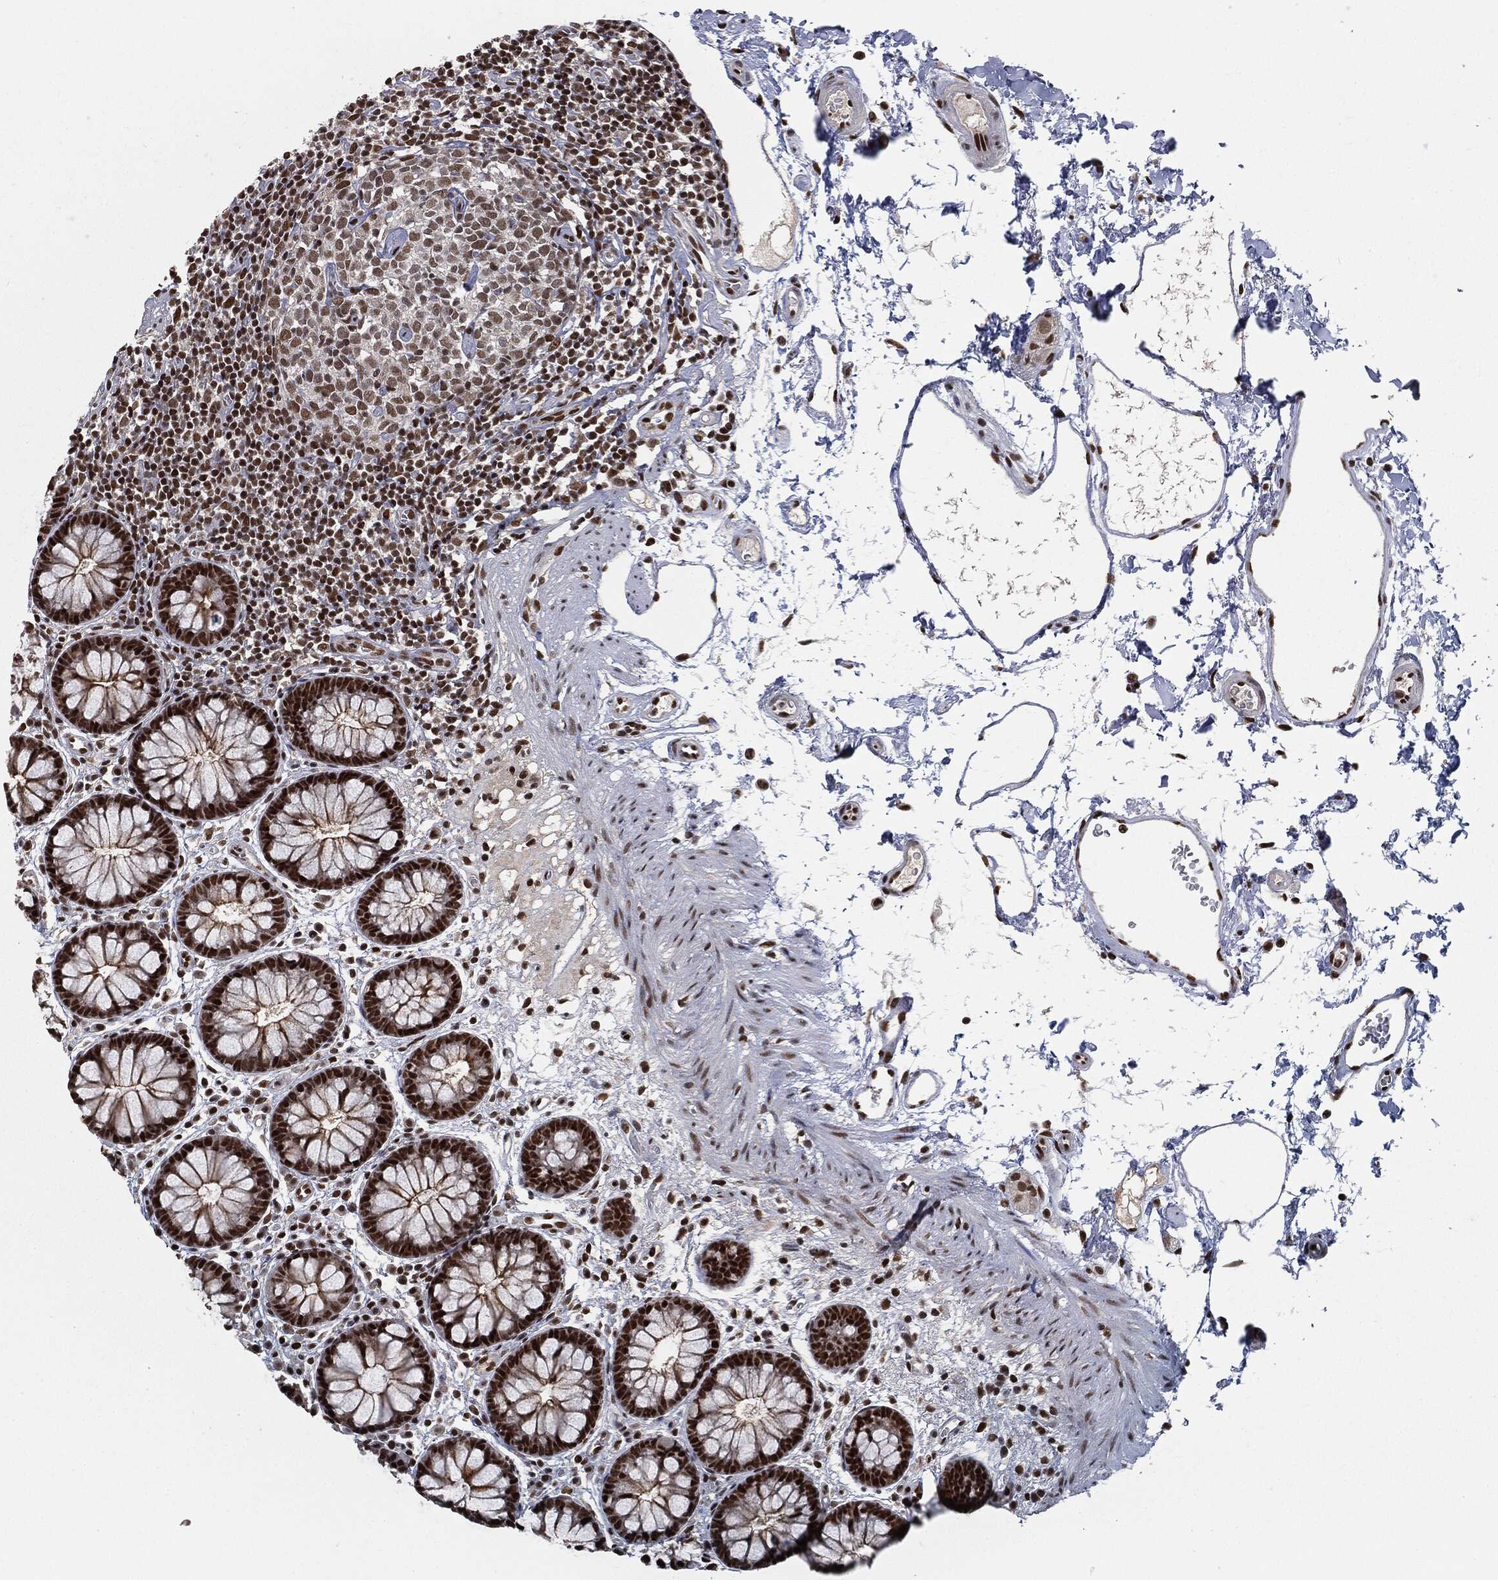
{"staining": {"intensity": "strong", "quantity": ">75%", "location": "nuclear"}, "tissue": "colon", "cell_type": "Endothelial cells", "image_type": "normal", "snomed": [{"axis": "morphology", "description": "Normal tissue, NOS"}, {"axis": "topography", "description": "Colon"}], "caption": "This photomicrograph demonstrates IHC staining of normal human colon, with high strong nuclear staining in about >75% of endothelial cells.", "gene": "DPH2", "patient": {"sex": "male", "age": 76}}